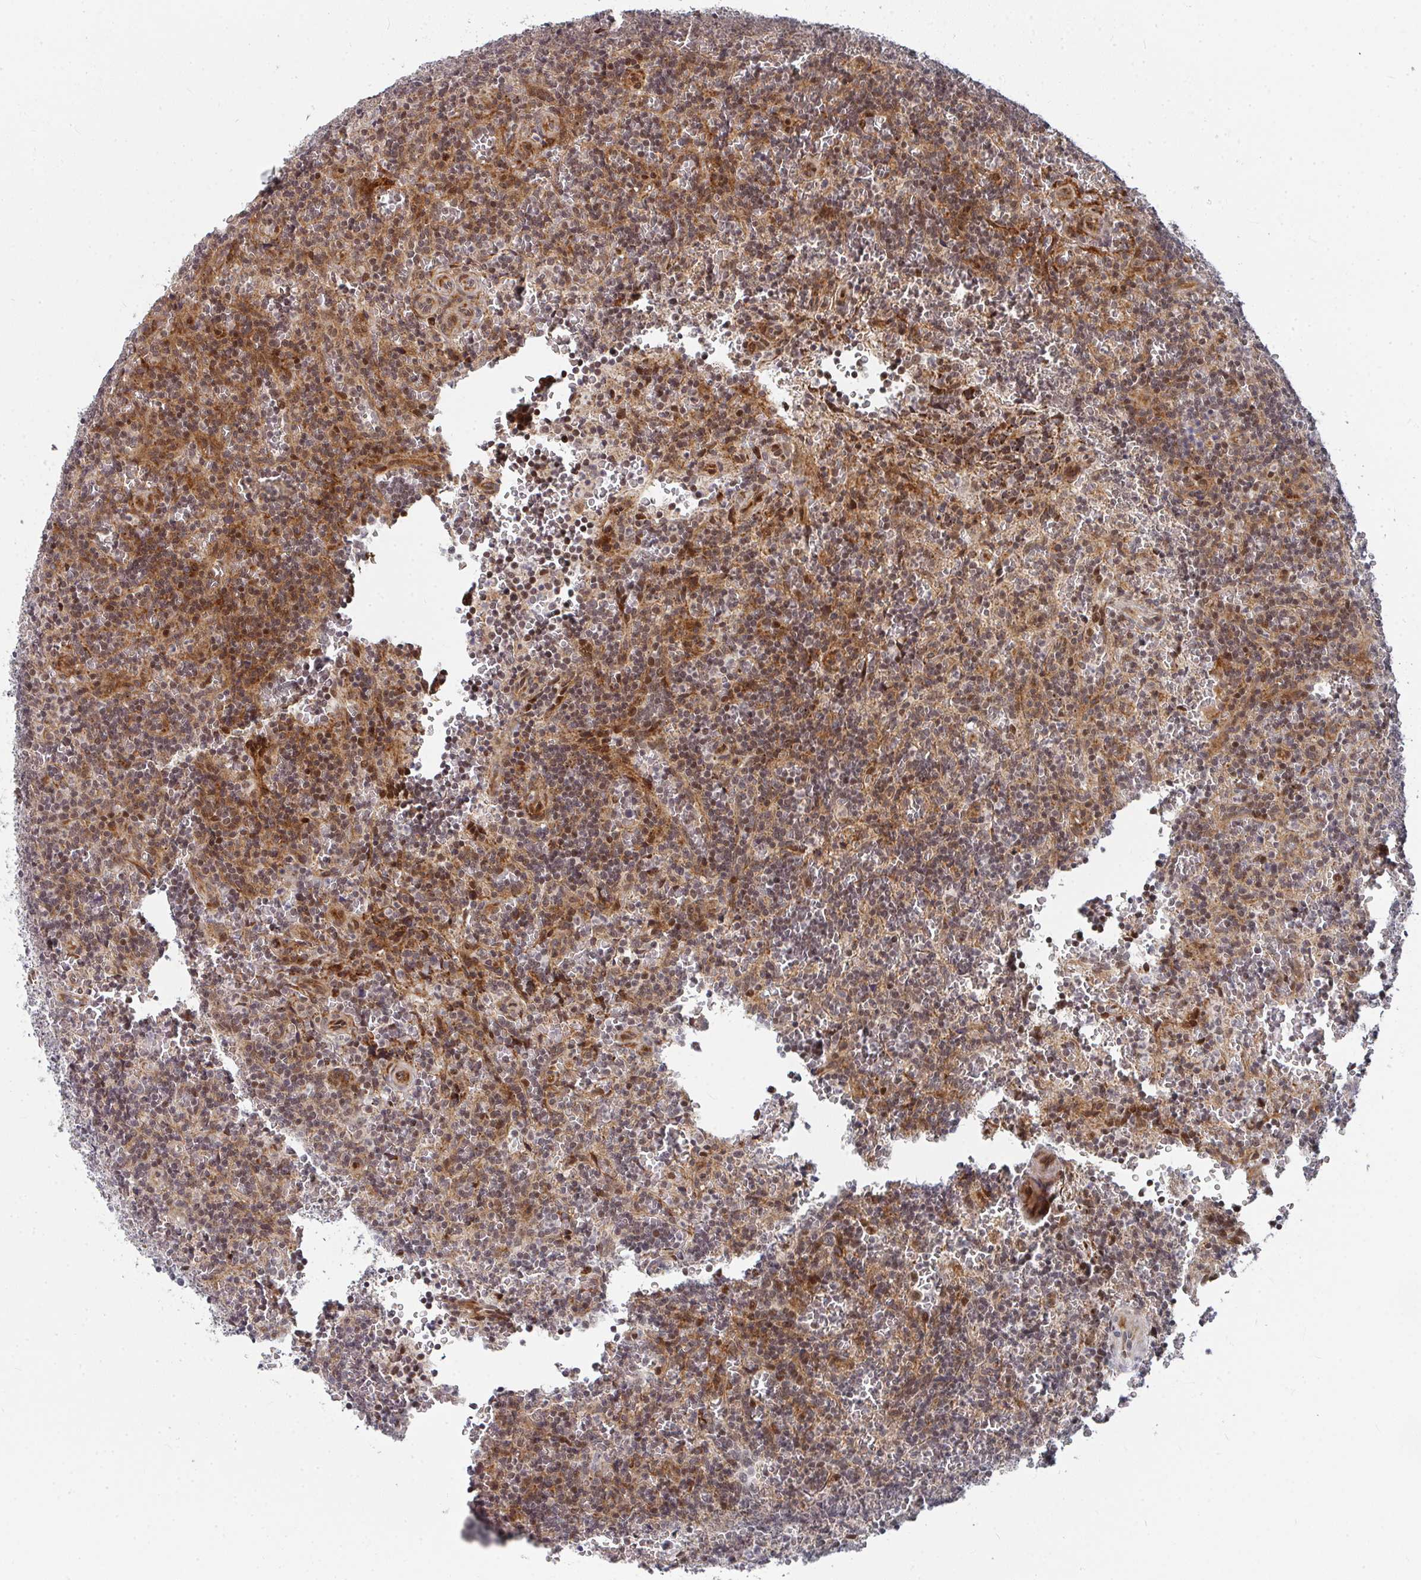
{"staining": {"intensity": "weak", "quantity": "25%-75%", "location": "nuclear"}, "tissue": "lymphoma", "cell_type": "Tumor cells", "image_type": "cancer", "snomed": [{"axis": "morphology", "description": "Malignant lymphoma, non-Hodgkin's type, Low grade"}, {"axis": "topography", "description": "Spleen"}], "caption": "IHC (DAB) staining of lymphoma displays weak nuclear protein positivity in about 25%-75% of tumor cells.", "gene": "RBBP5", "patient": {"sex": "male", "age": 73}}